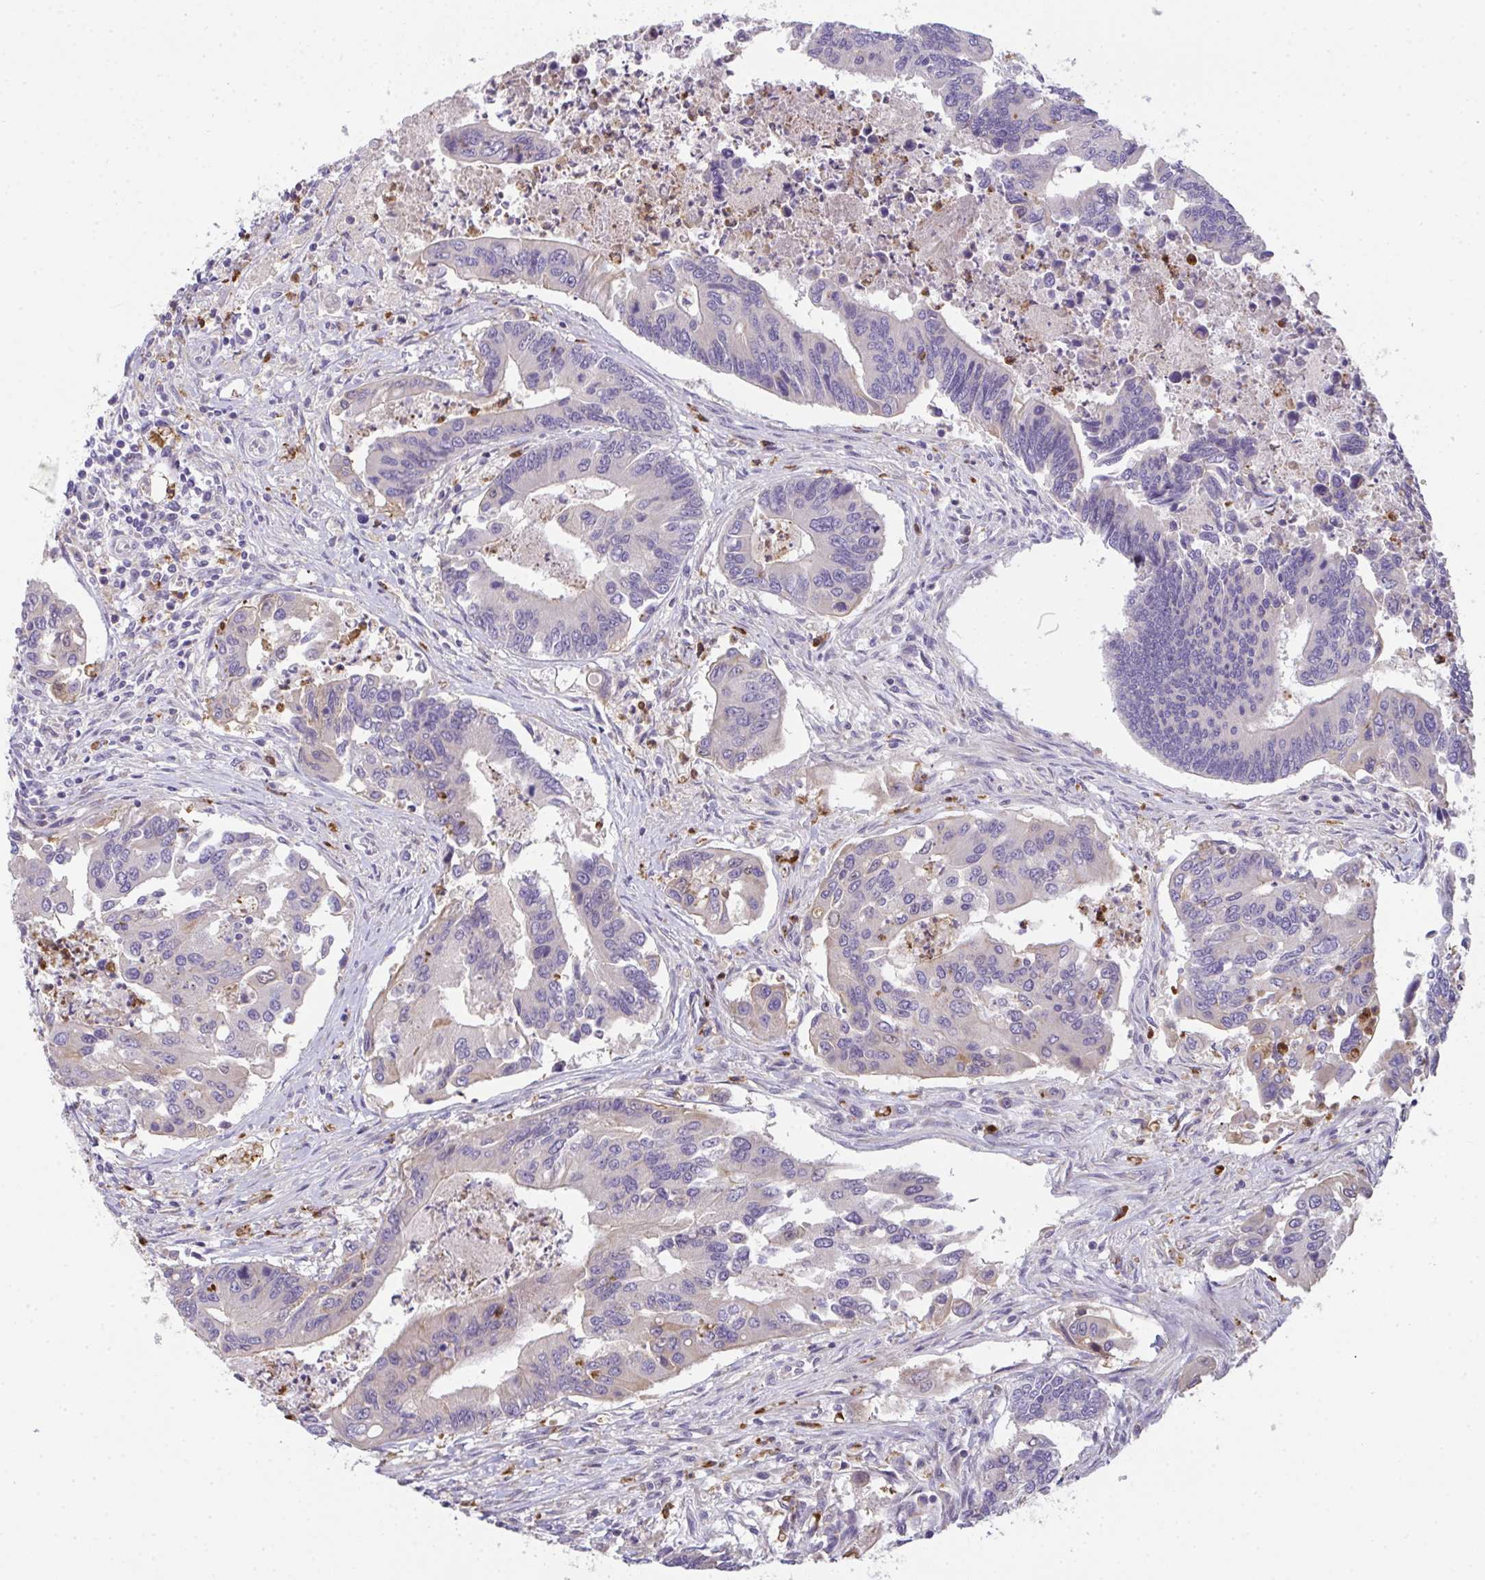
{"staining": {"intensity": "weak", "quantity": "<25%", "location": "cytoplasmic/membranous"}, "tissue": "colorectal cancer", "cell_type": "Tumor cells", "image_type": "cancer", "snomed": [{"axis": "morphology", "description": "Adenocarcinoma, NOS"}, {"axis": "topography", "description": "Colon"}], "caption": "Immunohistochemistry (IHC) of human adenocarcinoma (colorectal) exhibits no positivity in tumor cells.", "gene": "RIOK1", "patient": {"sex": "female", "age": 67}}